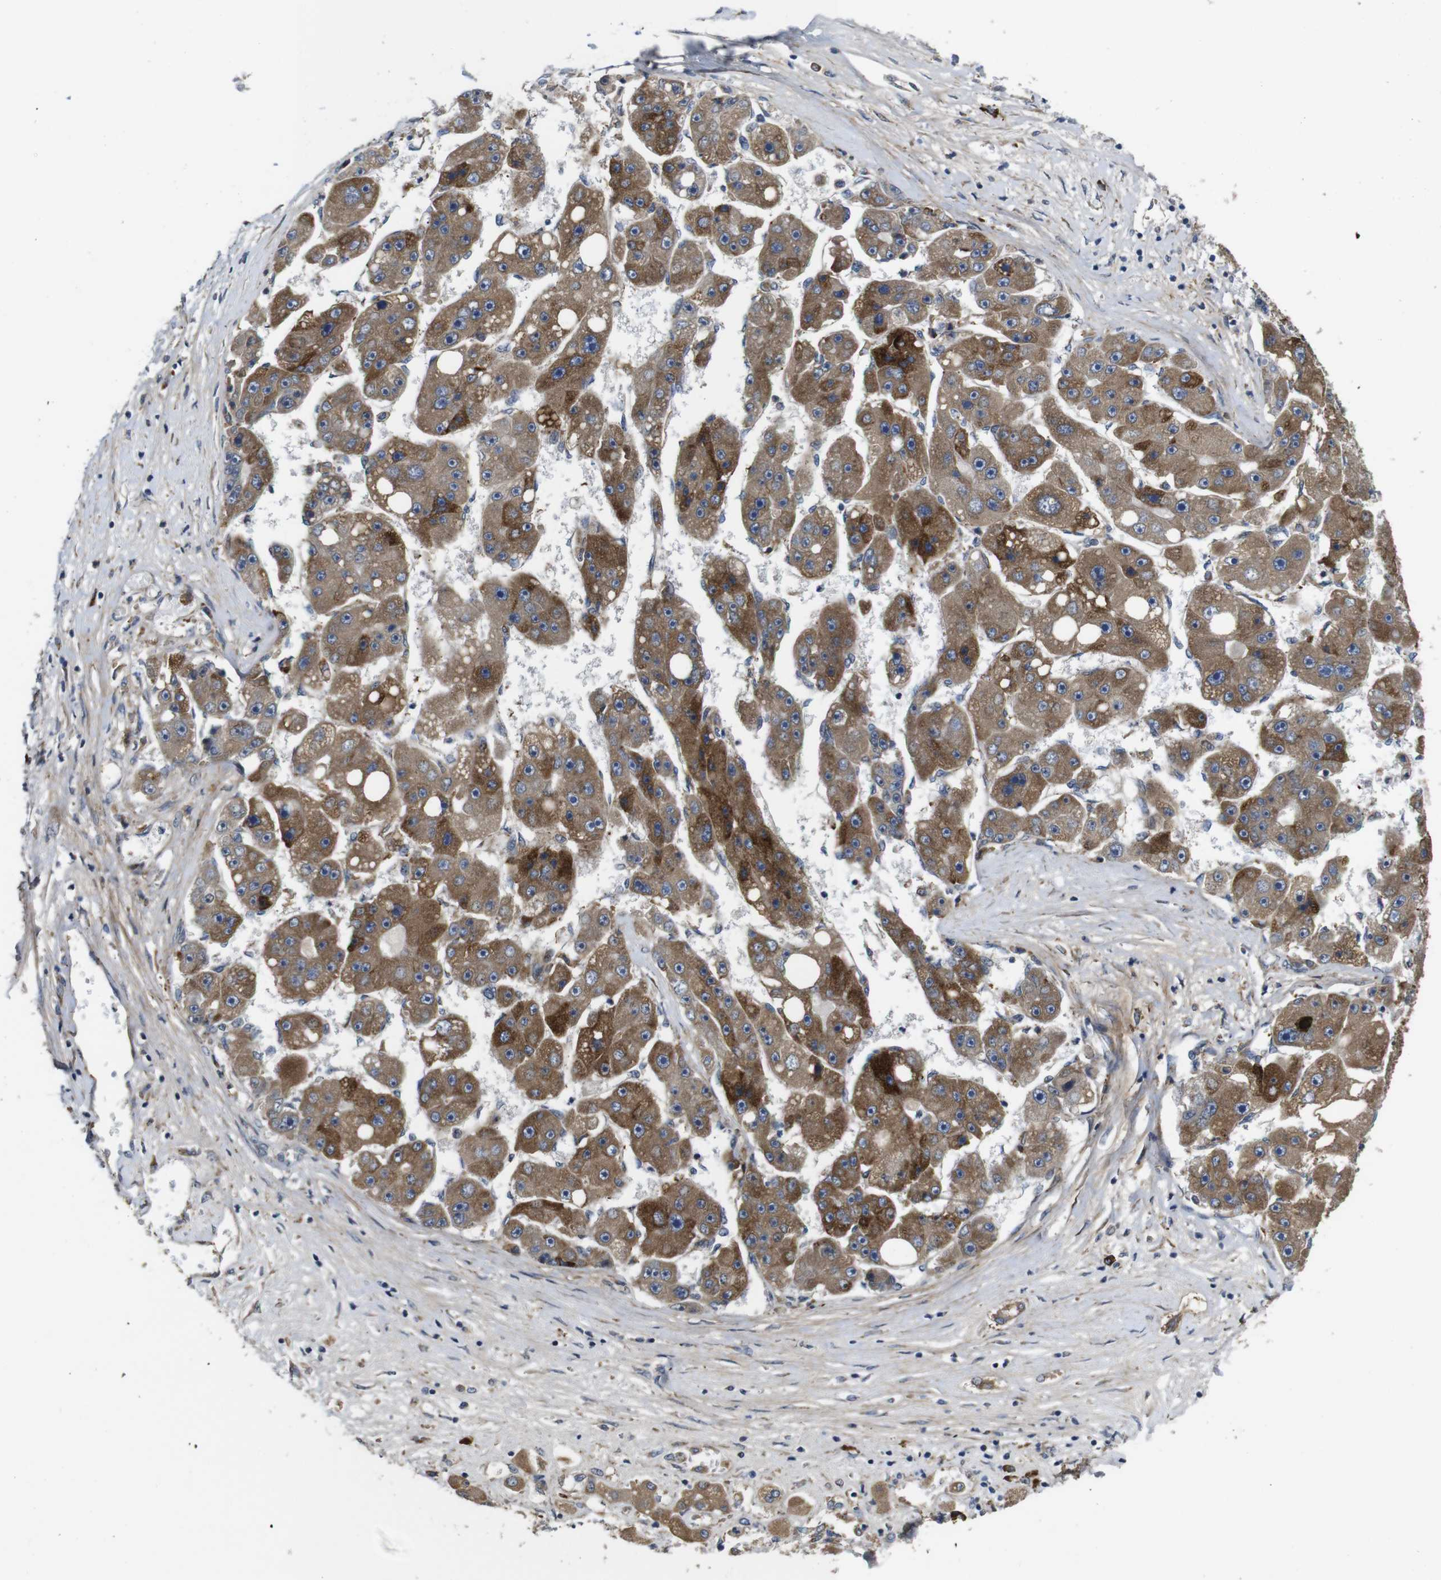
{"staining": {"intensity": "moderate", "quantity": ">75%", "location": "cytoplasmic/membranous"}, "tissue": "liver cancer", "cell_type": "Tumor cells", "image_type": "cancer", "snomed": [{"axis": "morphology", "description": "Carcinoma, Hepatocellular, NOS"}, {"axis": "topography", "description": "Liver"}], "caption": "Moderate cytoplasmic/membranous protein staining is present in approximately >75% of tumor cells in liver cancer (hepatocellular carcinoma).", "gene": "UBE2G2", "patient": {"sex": "female", "age": 61}}